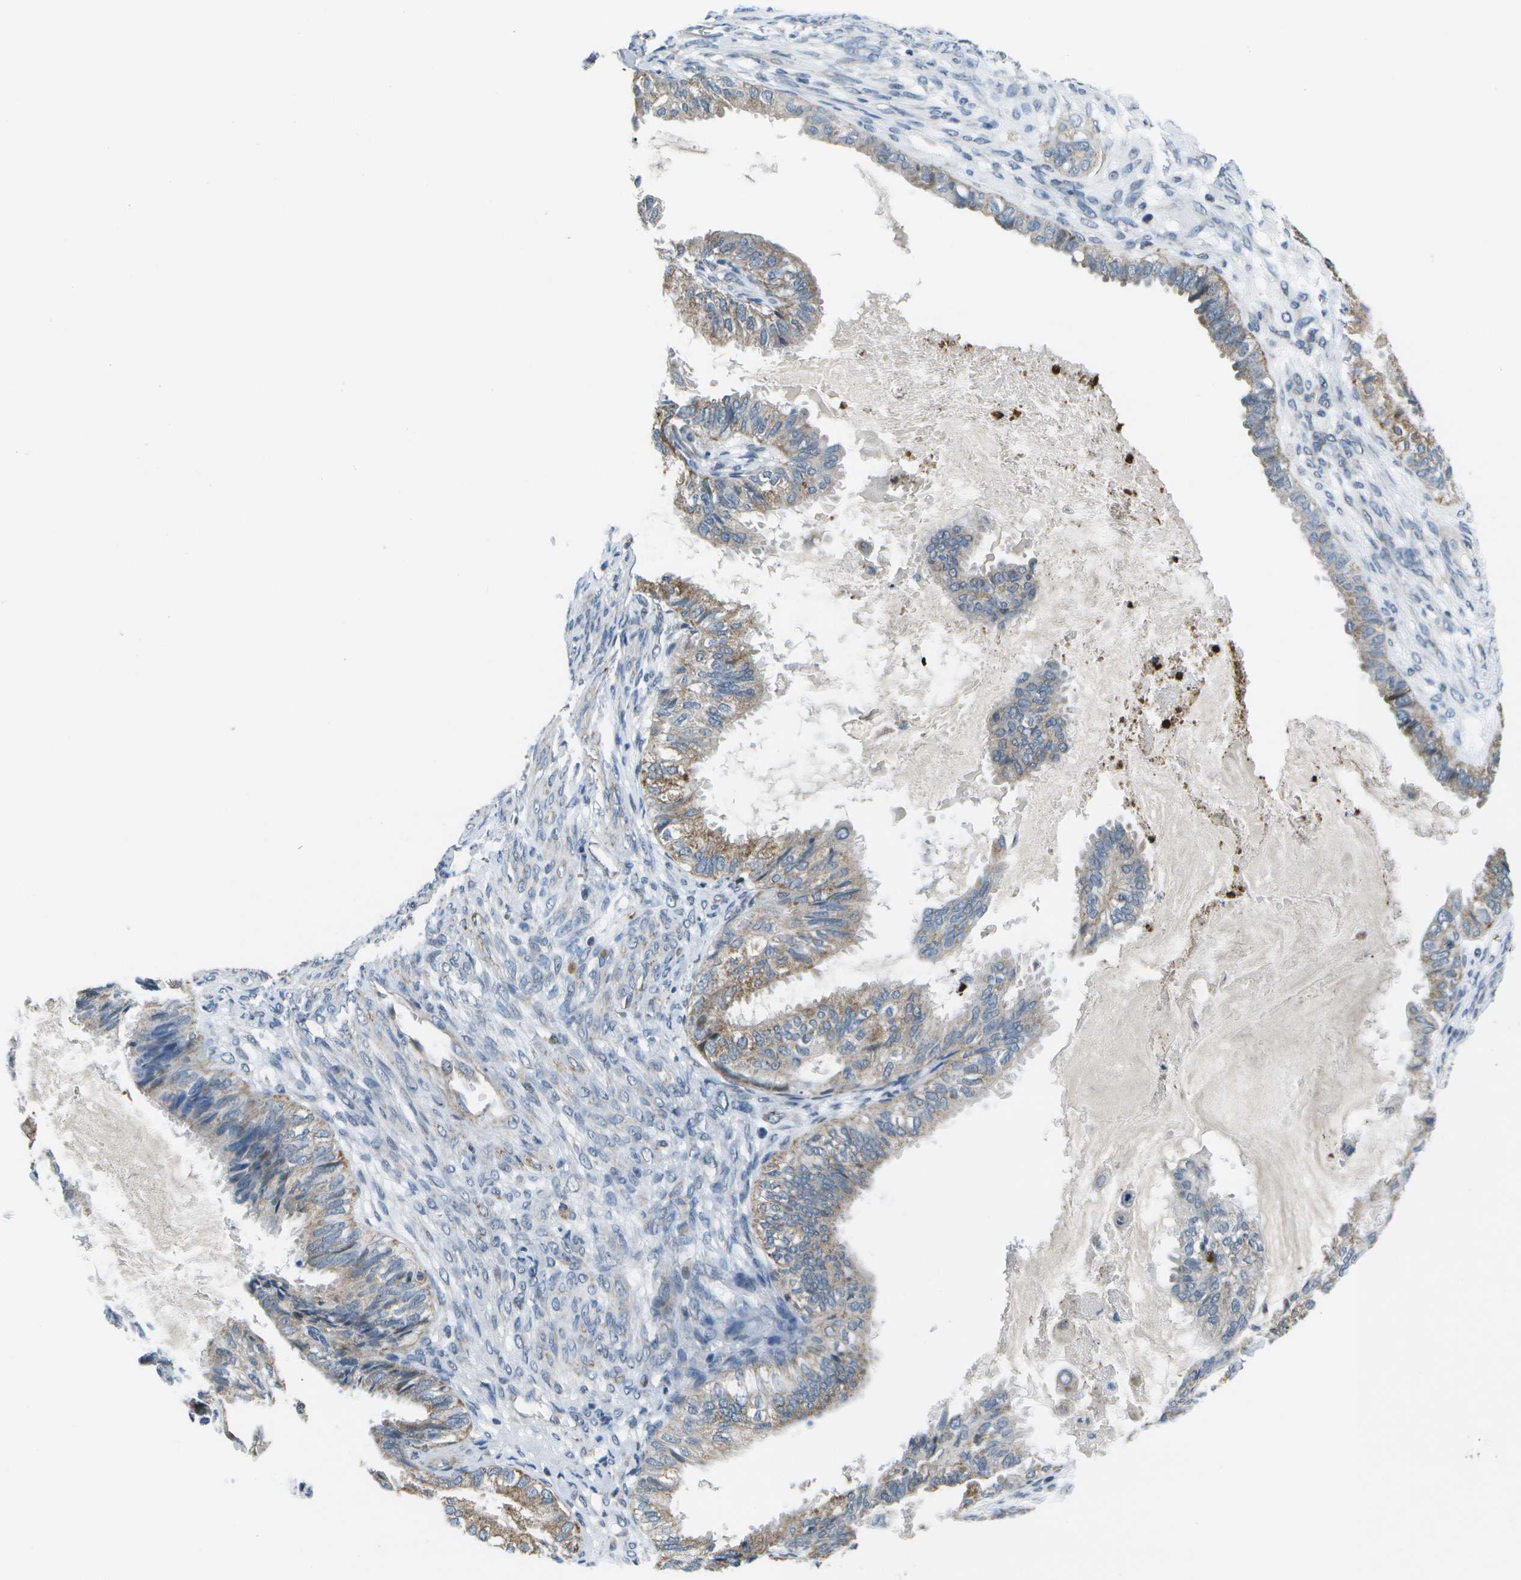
{"staining": {"intensity": "moderate", "quantity": ">75%", "location": "cytoplasmic/membranous"}, "tissue": "cervical cancer", "cell_type": "Tumor cells", "image_type": "cancer", "snomed": [{"axis": "morphology", "description": "Normal tissue, NOS"}, {"axis": "morphology", "description": "Adenocarcinoma, NOS"}, {"axis": "topography", "description": "Cervix"}, {"axis": "topography", "description": "Endometrium"}], "caption": "An IHC image of neoplastic tissue is shown. Protein staining in brown shows moderate cytoplasmic/membranous positivity in adenocarcinoma (cervical) within tumor cells. Using DAB (3,3'-diaminobenzidine) (brown) and hematoxylin (blue) stains, captured at high magnification using brightfield microscopy.", "gene": "GALNT15", "patient": {"sex": "female", "age": 86}}